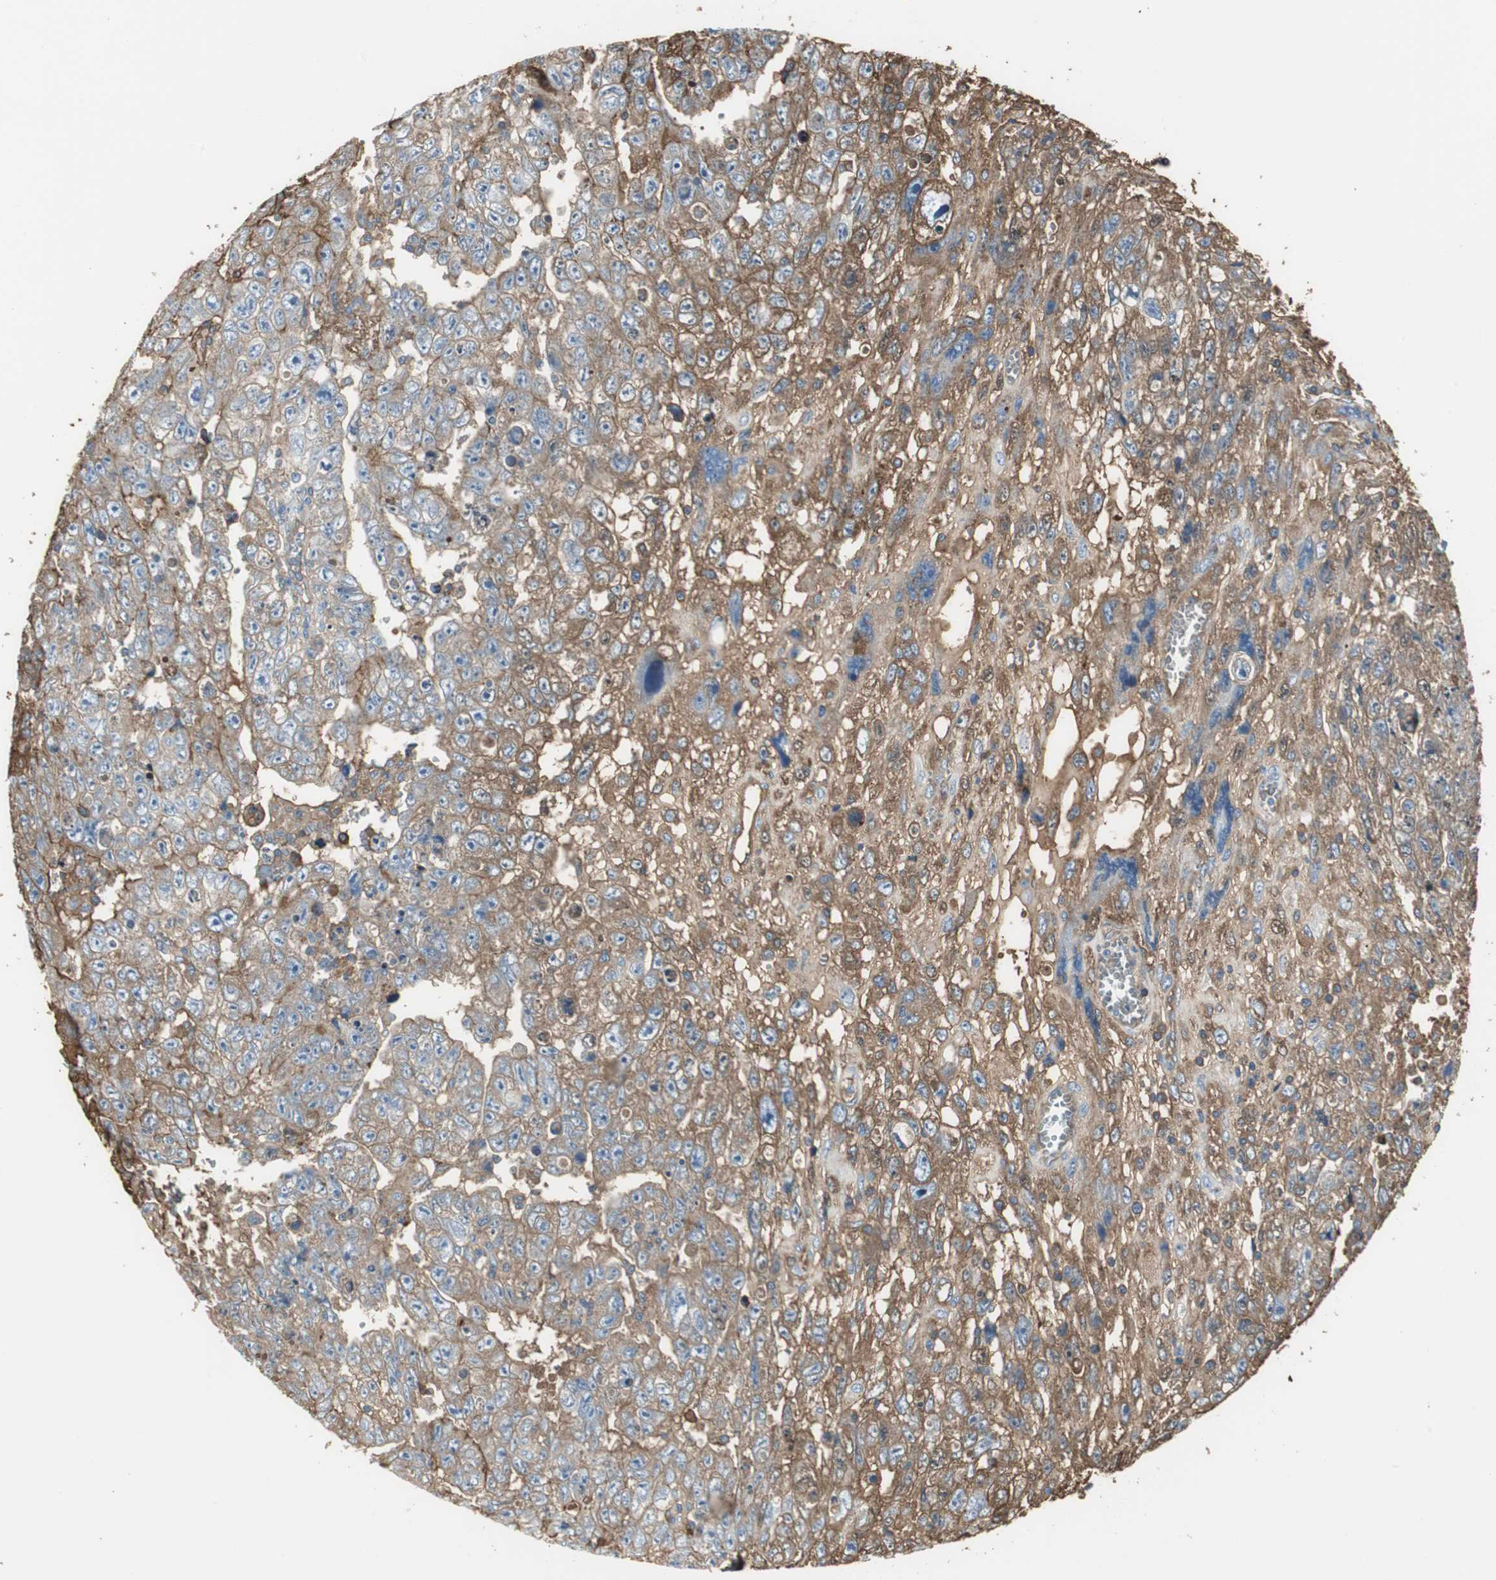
{"staining": {"intensity": "moderate", "quantity": "25%-75%", "location": "cytoplasmic/membranous"}, "tissue": "testis cancer", "cell_type": "Tumor cells", "image_type": "cancer", "snomed": [{"axis": "morphology", "description": "Carcinoma, Embryonal, NOS"}, {"axis": "topography", "description": "Testis"}], "caption": "Immunohistochemical staining of testis cancer (embryonal carcinoma) shows moderate cytoplasmic/membranous protein staining in approximately 25%-75% of tumor cells.", "gene": "IGHA1", "patient": {"sex": "male", "age": 28}}